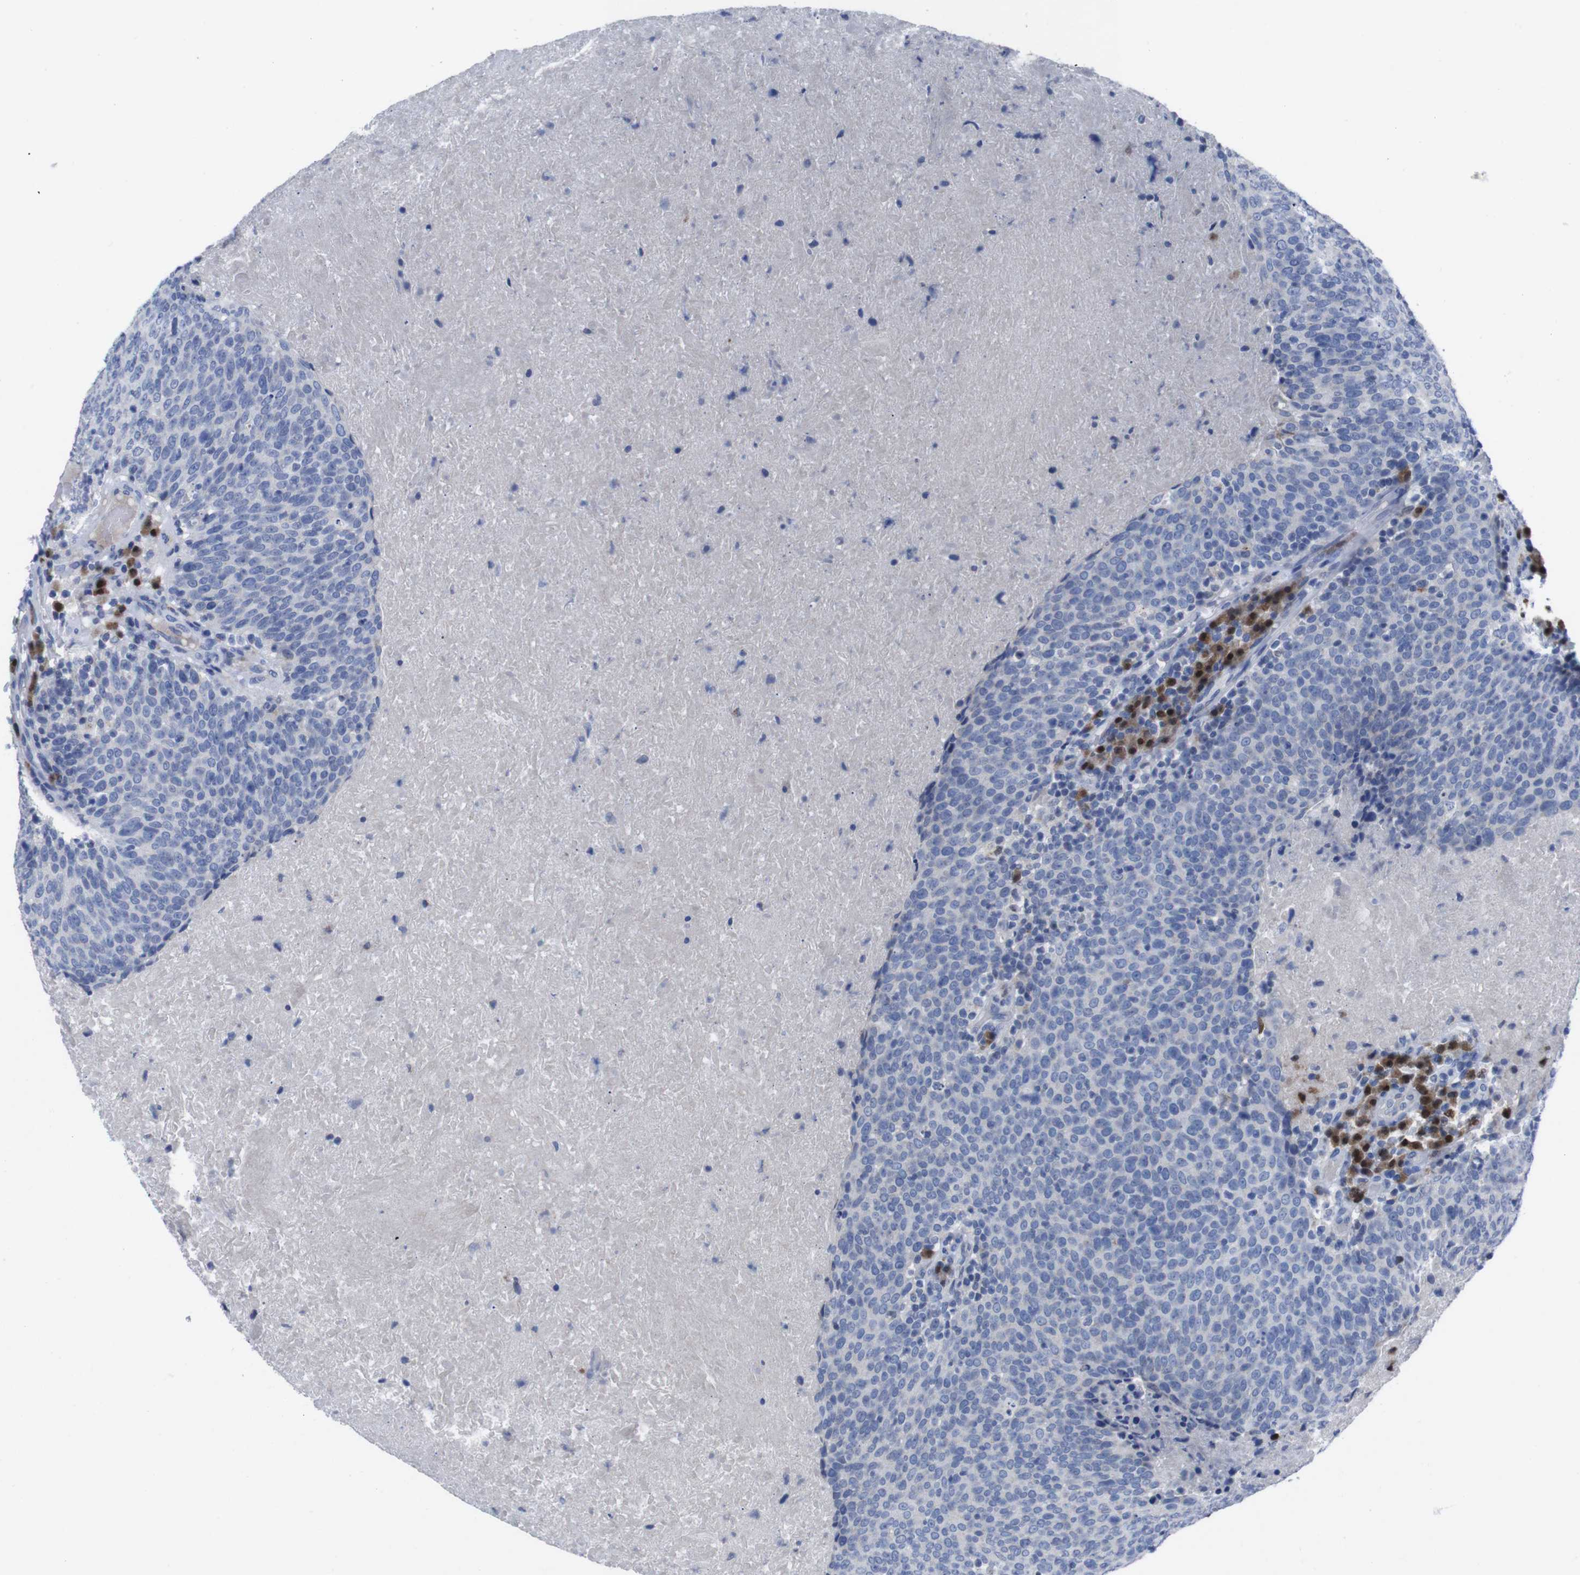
{"staining": {"intensity": "negative", "quantity": "none", "location": "none"}, "tissue": "head and neck cancer", "cell_type": "Tumor cells", "image_type": "cancer", "snomed": [{"axis": "morphology", "description": "Squamous cell carcinoma, NOS"}, {"axis": "morphology", "description": "Squamous cell carcinoma, metastatic, NOS"}, {"axis": "topography", "description": "Lymph node"}, {"axis": "topography", "description": "Head-Neck"}], "caption": "Protein analysis of head and neck metastatic squamous cell carcinoma shows no significant expression in tumor cells.", "gene": "IRF4", "patient": {"sex": "male", "age": 62}}